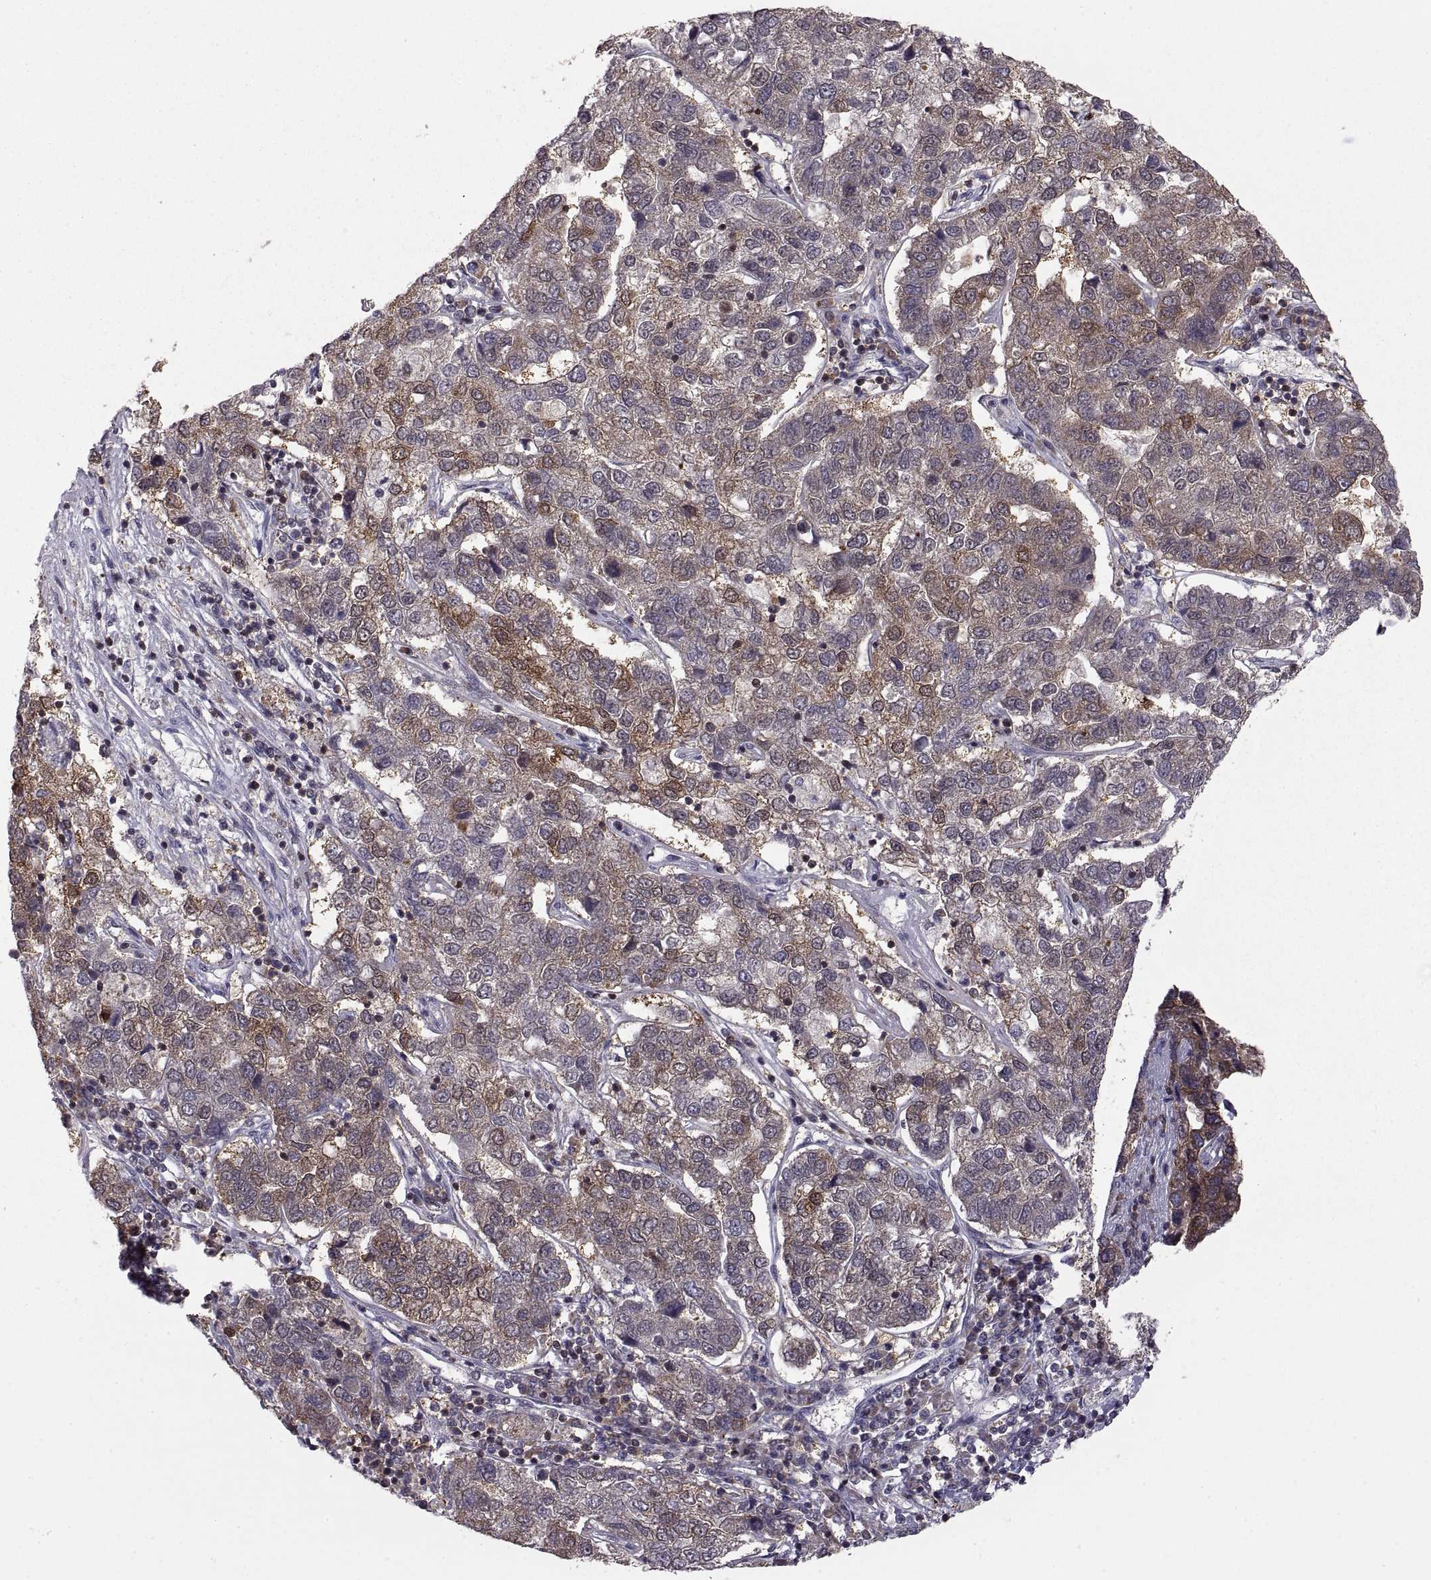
{"staining": {"intensity": "moderate", "quantity": "<25%", "location": "cytoplasmic/membranous"}, "tissue": "pancreatic cancer", "cell_type": "Tumor cells", "image_type": "cancer", "snomed": [{"axis": "morphology", "description": "Adenocarcinoma, NOS"}, {"axis": "topography", "description": "Pancreas"}], "caption": "A micrograph of adenocarcinoma (pancreatic) stained for a protein displays moderate cytoplasmic/membranous brown staining in tumor cells.", "gene": "EZR", "patient": {"sex": "female", "age": 61}}